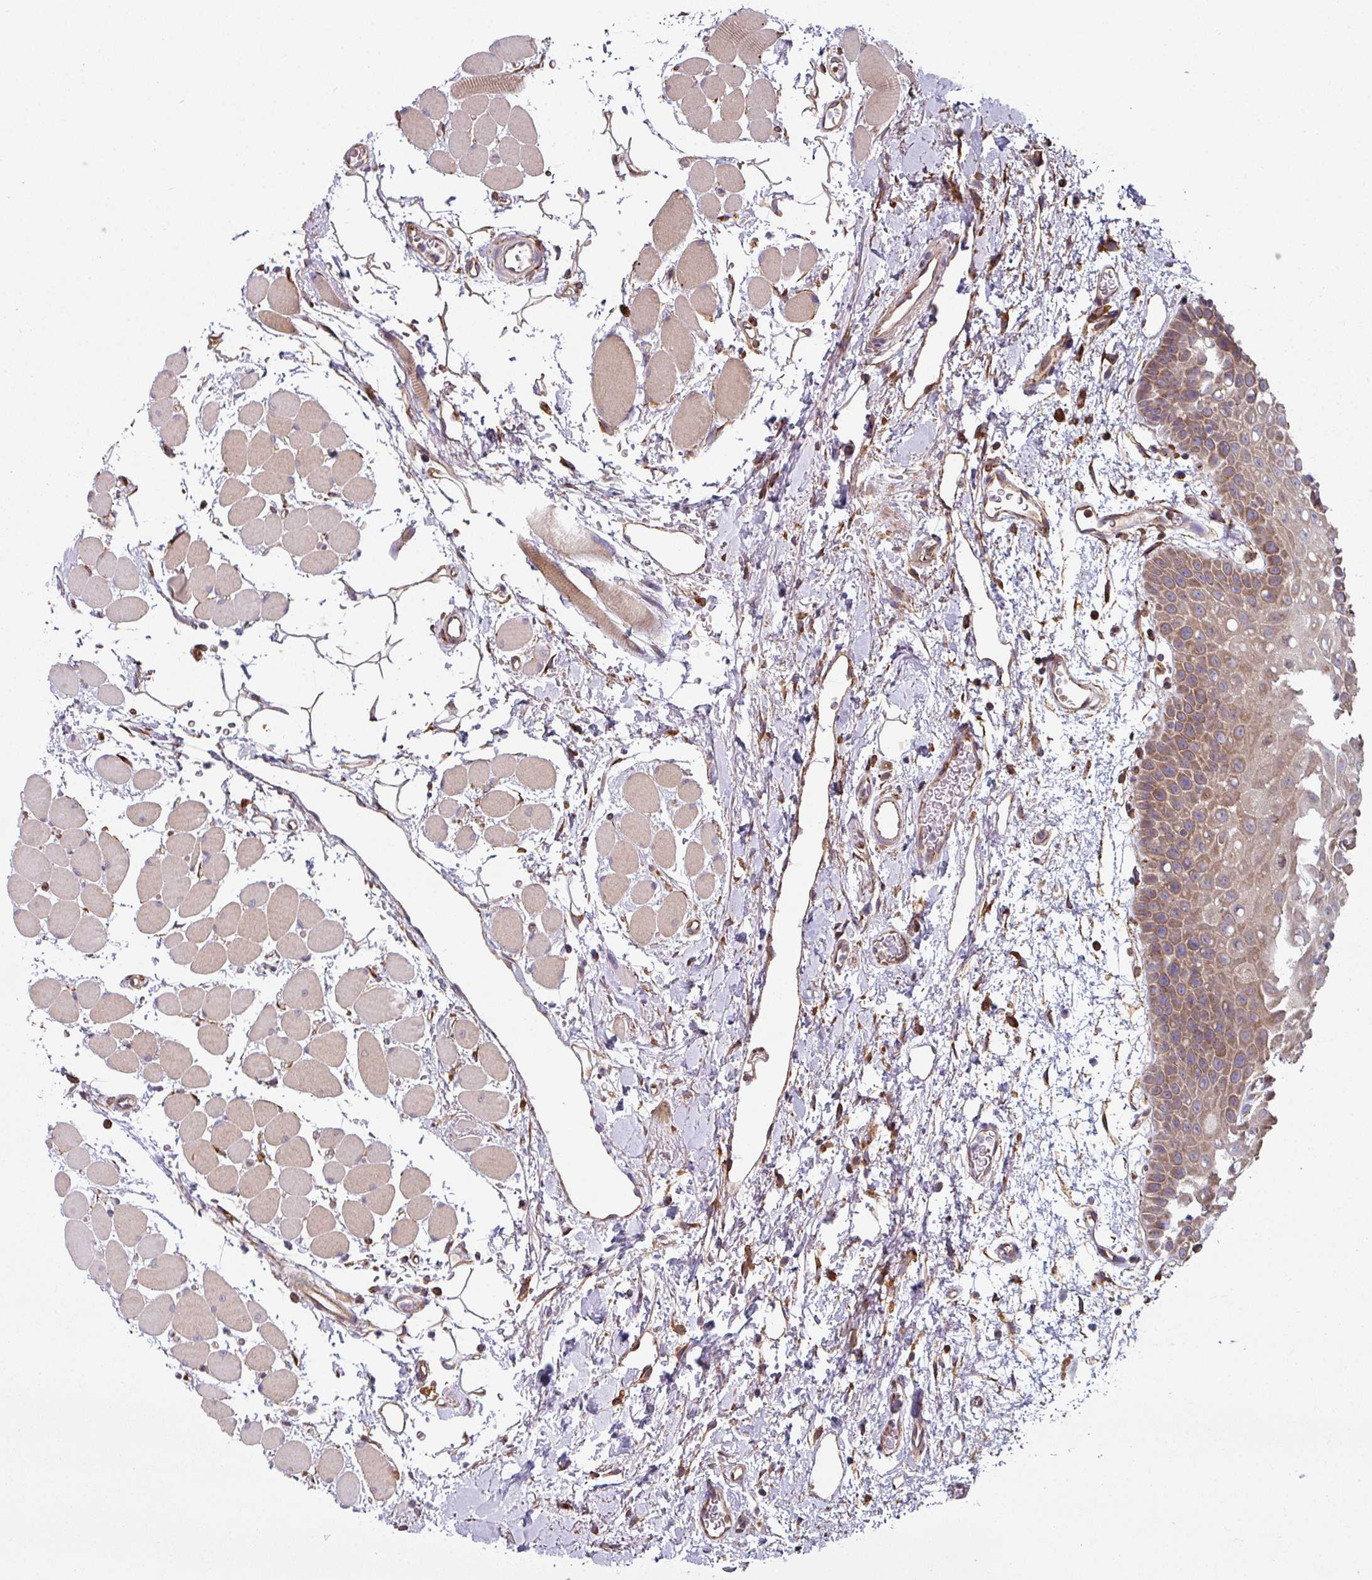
{"staining": {"intensity": "moderate", "quantity": ">75%", "location": "cytoplasmic/membranous"}, "tissue": "oral mucosa", "cell_type": "Squamous epithelial cells", "image_type": "normal", "snomed": [{"axis": "morphology", "description": "Normal tissue, NOS"}, {"axis": "topography", "description": "Oral tissue"}, {"axis": "topography", "description": "Tounge, NOS"}], "caption": "Squamous epithelial cells reveal medium levels of moderate cytoplasmic/membranous positivity in approximately >75% of cells in unremarkable oral mucosa. (IHC, brightfield microscopy, high magnification).", "gene": "FAT4", "patient": {"sex": "female", "age": 59}}